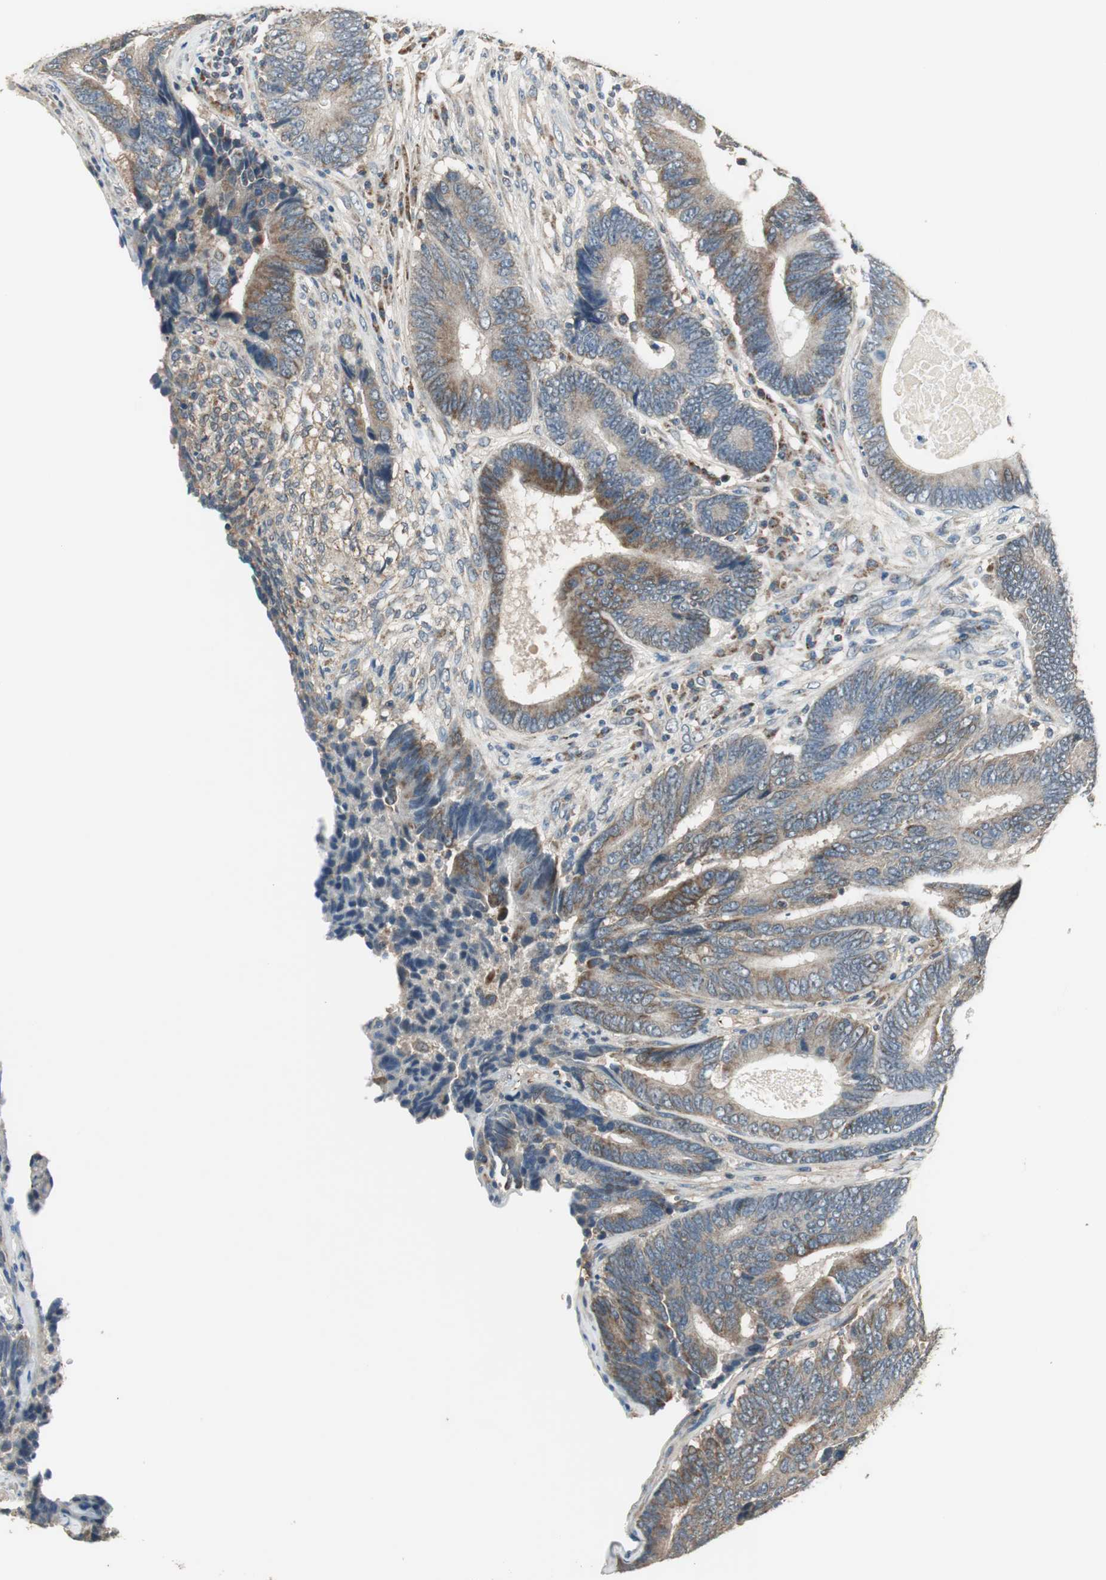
{"staining": {"intensity": "moderate", "quantity": ">75%", "location": "cytoplasmic/membranous"}, "tissue": "colorectal cancer", "cell_type": "Tumor cells", "image_type": "cancer", "snomed": [{"axis": "morphology", "description": "Adenocarcinoma, NOS"}, {"axis": "topography", "description": "Colon"}], "caption": "The image reveals immunohistochemical staining of adenocarcinoma (colorectal). There is moderate cytoplasmic/membranous staining is present in approximately >75% of tumor cells. (IHC, brightfield microscopy, high magnification).", "gene": "MSTO1", "patient": {"sex": "female", "age": 78}}